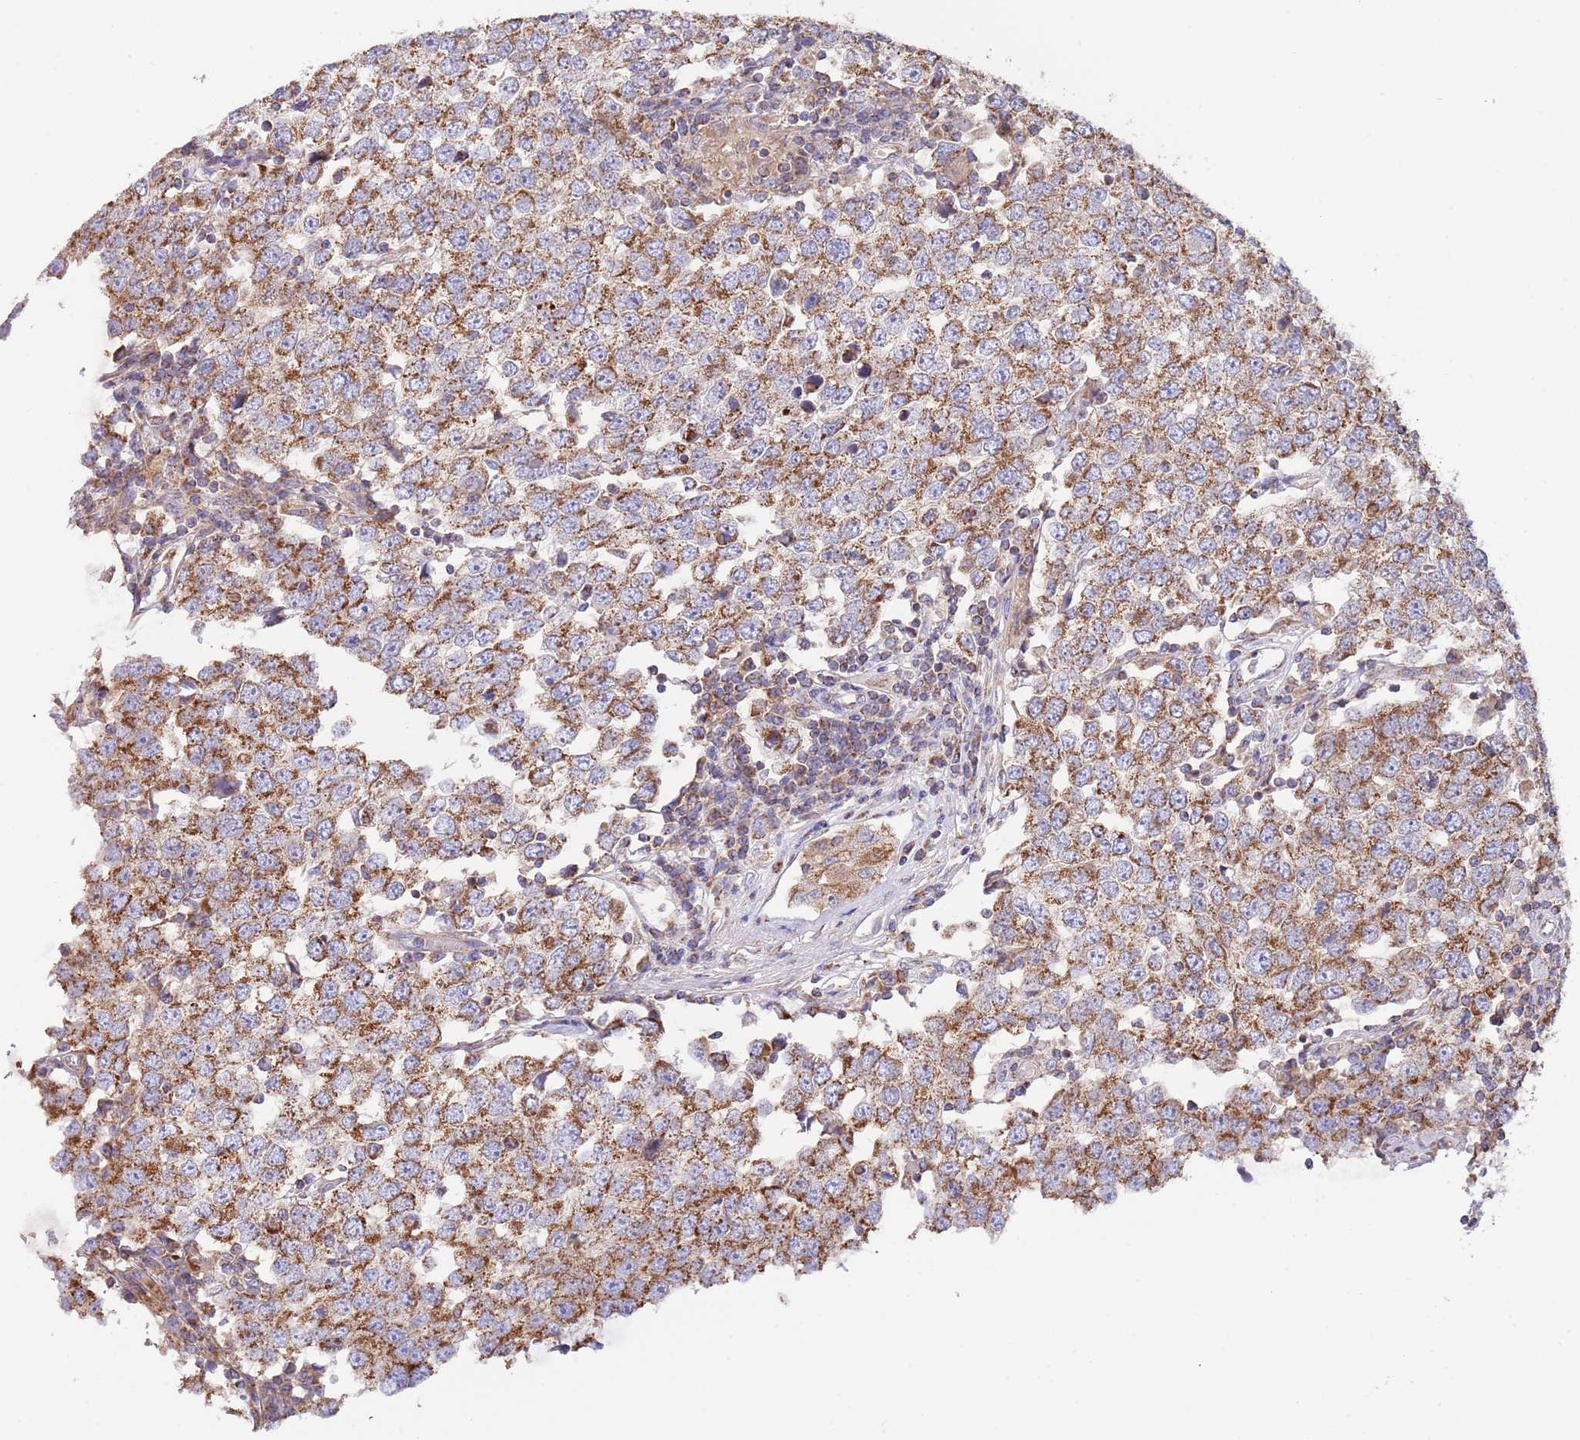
{"staining": {"intensity": "strong", "quantity": ">75%", "location": "cytoplasmic/membranous"}, "tissue": "testis cancer", "cell_type": "Tumor cells", "image_type": "cancer", "snomed": [{"axis": "morphology", "description": "Seminoma, NOS"}, {"axis": "morphology", "description": "Carcinoma, Embryonal, NOS"}, {"axis": "topography", "description": "Testis"}], "caption": "DAB (3,3'-diaminobenzidine) immunohistochemical staining of human embryonal carcinoma (testis) shows strong cytoplasmic/membranous protein staining in about >75% of tumor cells.", "gene": "DNAJA3", "patient": {"sex": "male", "age": 28}}